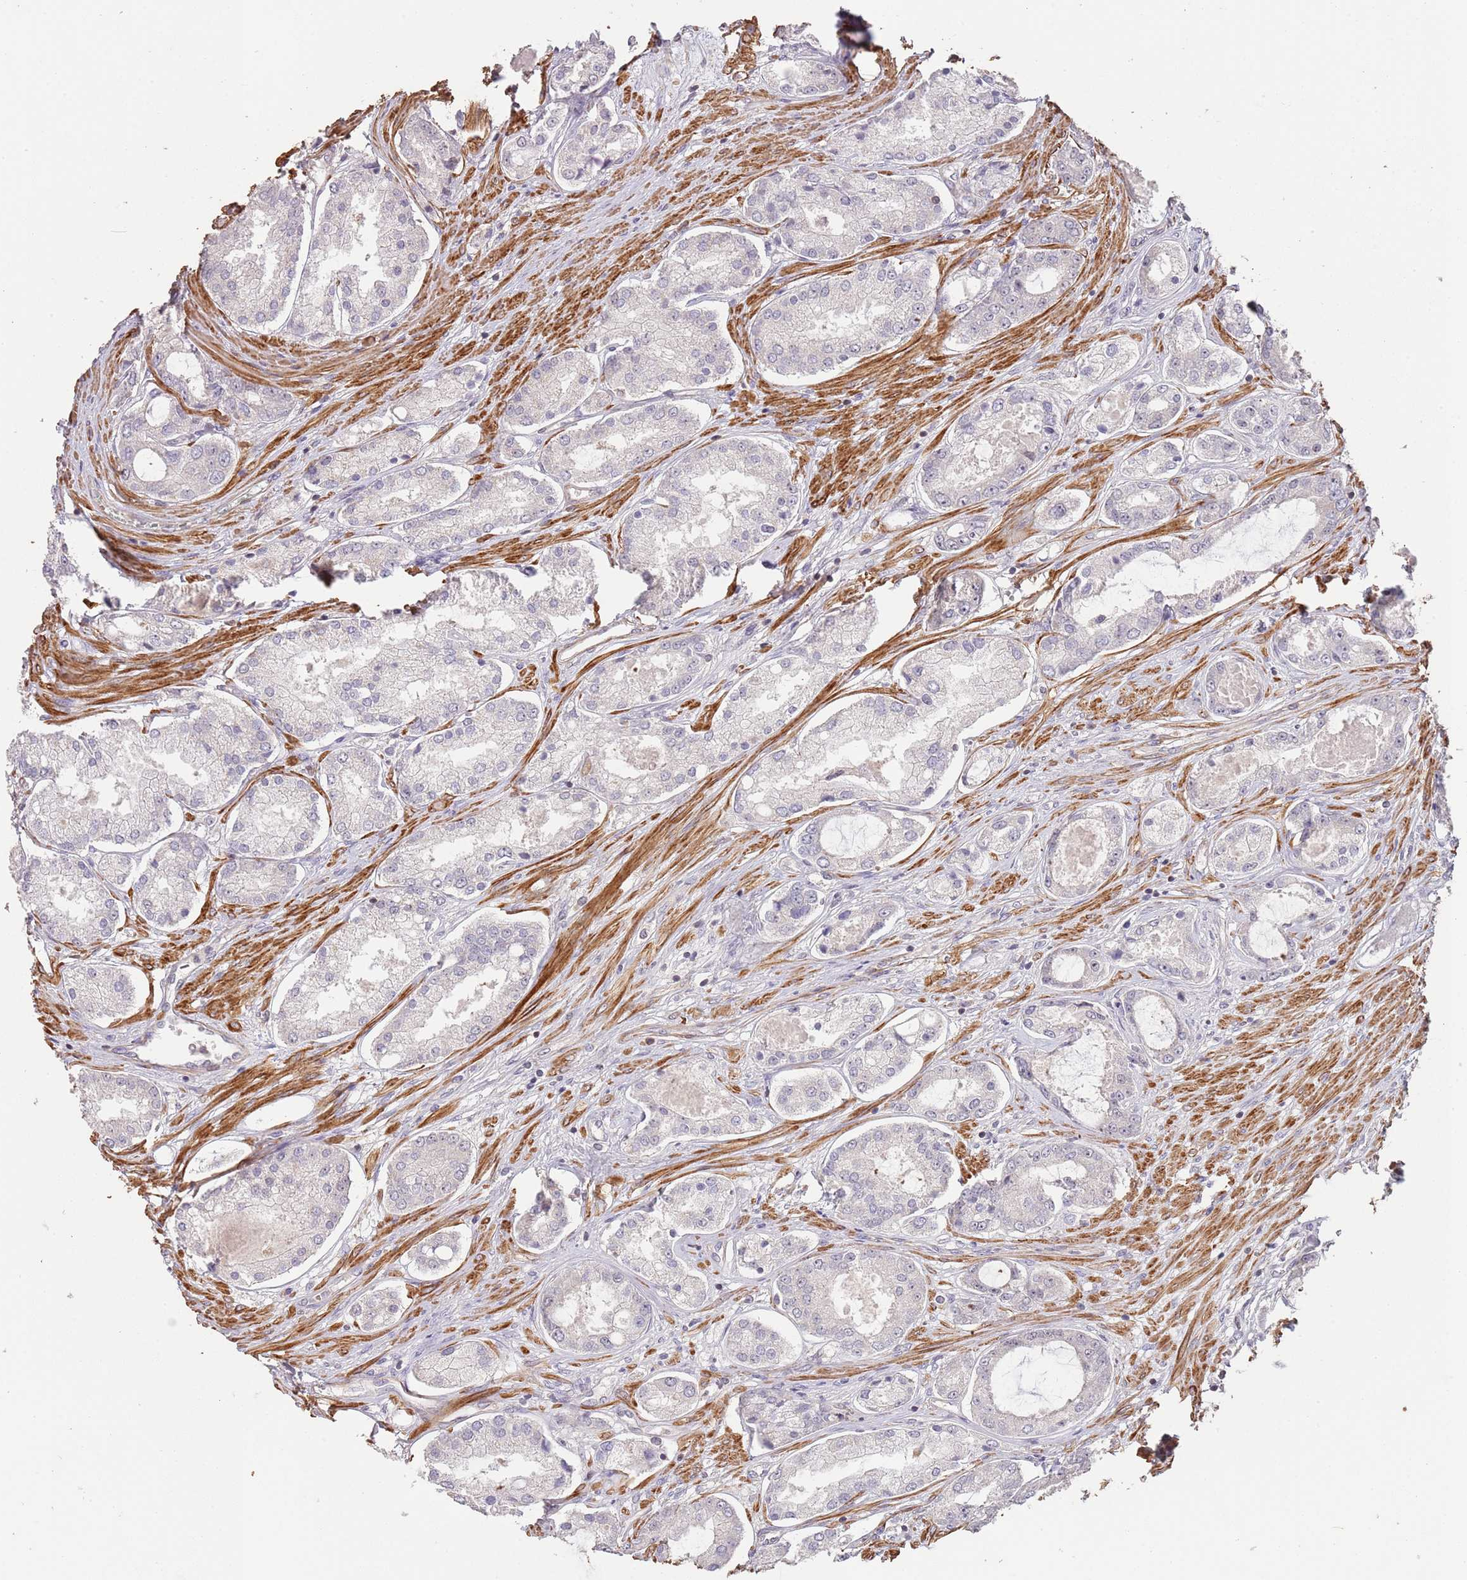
{"staining": {"intensity": "negative", "quantity": "none", "location": "none"}, "tissue": "prostate cancer", "cell_type": "Tumor cells", "image_type": "cancer", "snomed": [{"axis": "morphology", "description": "Adenocarcinoma, Low grade"}, {"axis": "topography", "description": "Prostate"}], "caption": "A photomicrograph of human prostate adenocarcinoma (low-grade) is negative for staining in tumor cells. (DAB (3,3'-diaminobenzidine) IHC visualized using brightfield microscopy, high magnification).", "gene": "ADTRP", "patient": {"sex": "male", "age": 68}}